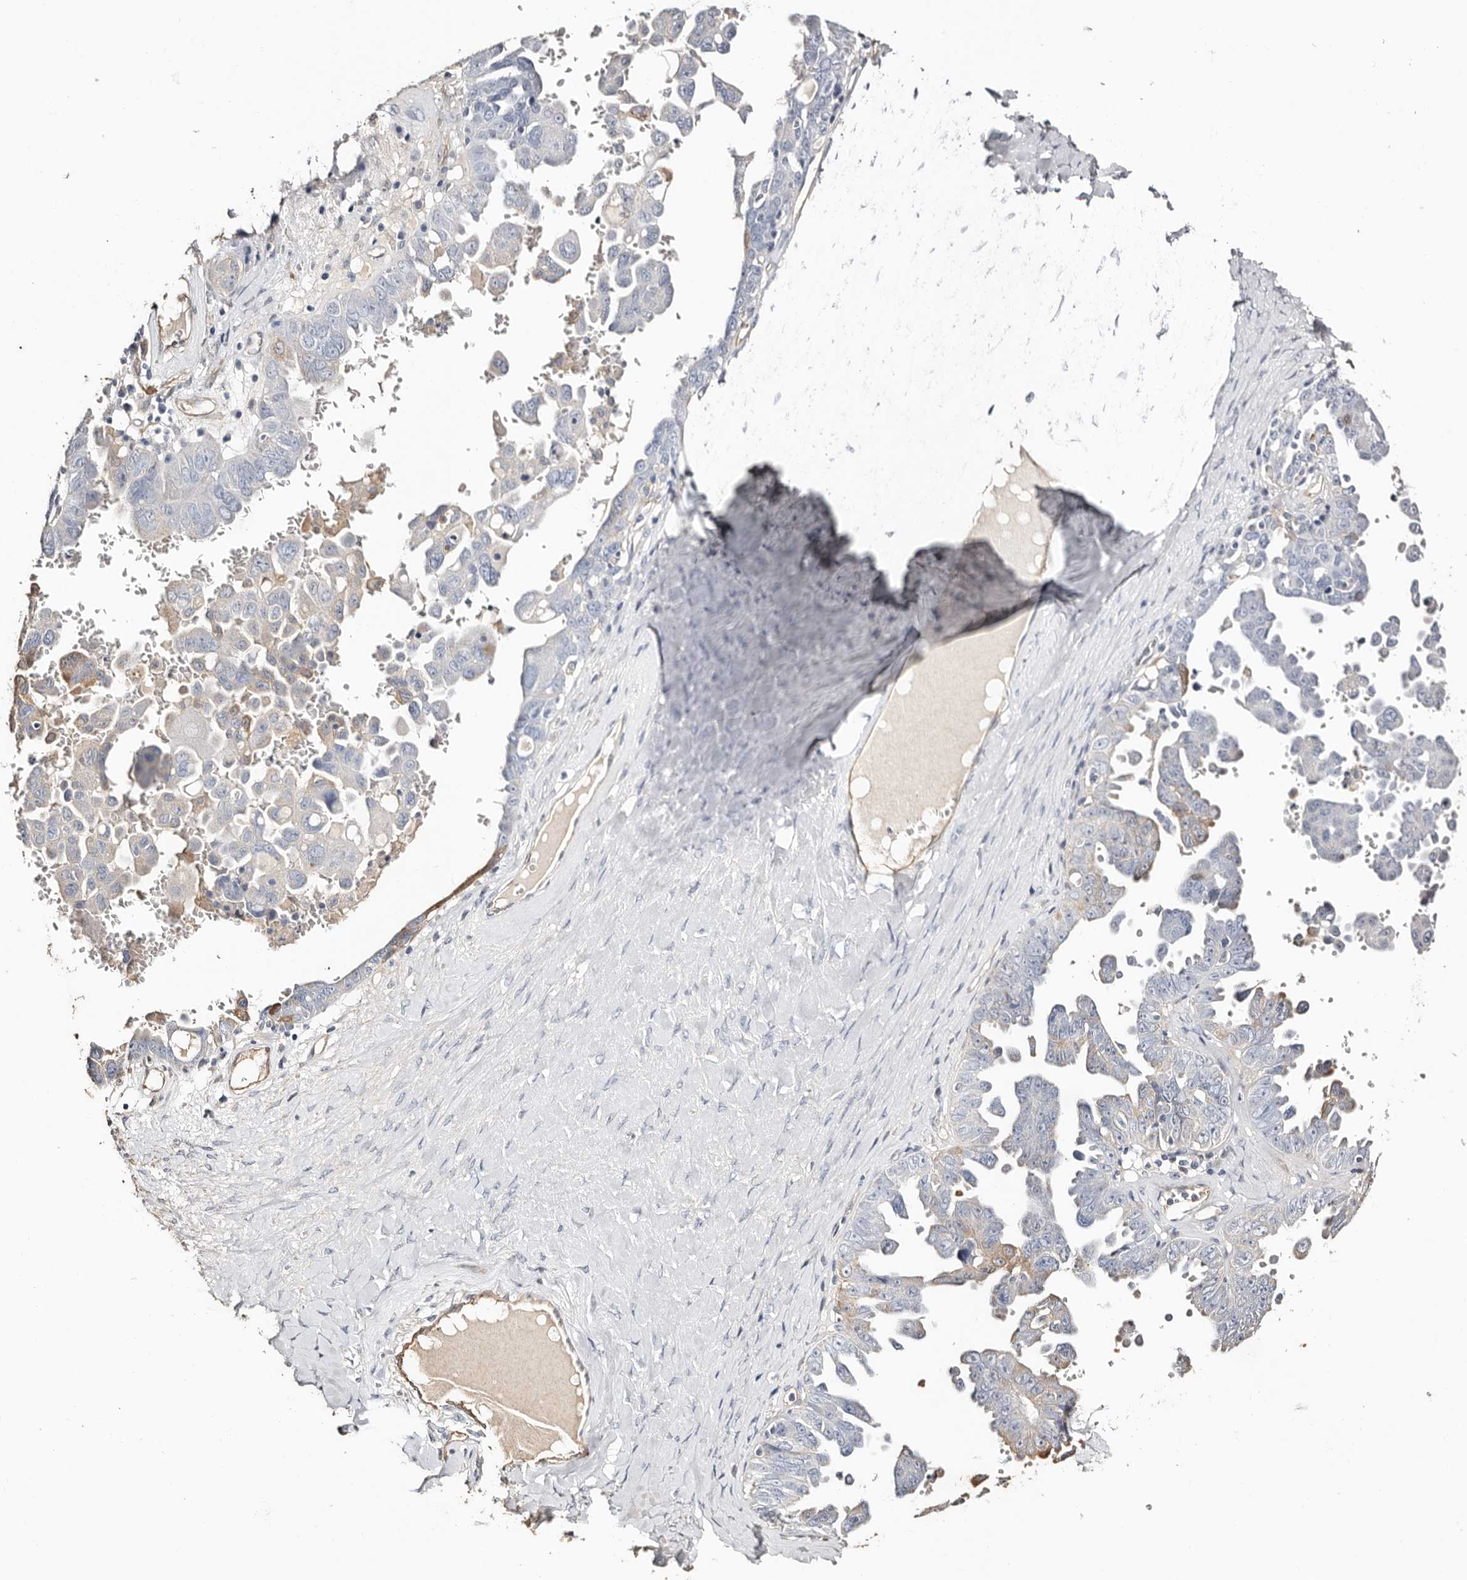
{"staining": {"intensity": "negative", "quantity": "none", "location": "none"}, "tissue": "ovarian cancer", "cell_type": "Tumor cells", "image_type": "cancer", "snomed": [{"axis": "morphology", "description": "Carcinoma, endometroid"}, {"axis": "topography", "description": "Ovary"}], "caption": "Immunohistochemistry (IHC) photomicrograph of neoplastic tissue: human ovarian cancer (endometroid carcinoma) stained with DAB shows no significant protein positivity in tumor cells.", "gene": "TGM2", "patient": {"sex": "female", "age": 62}}